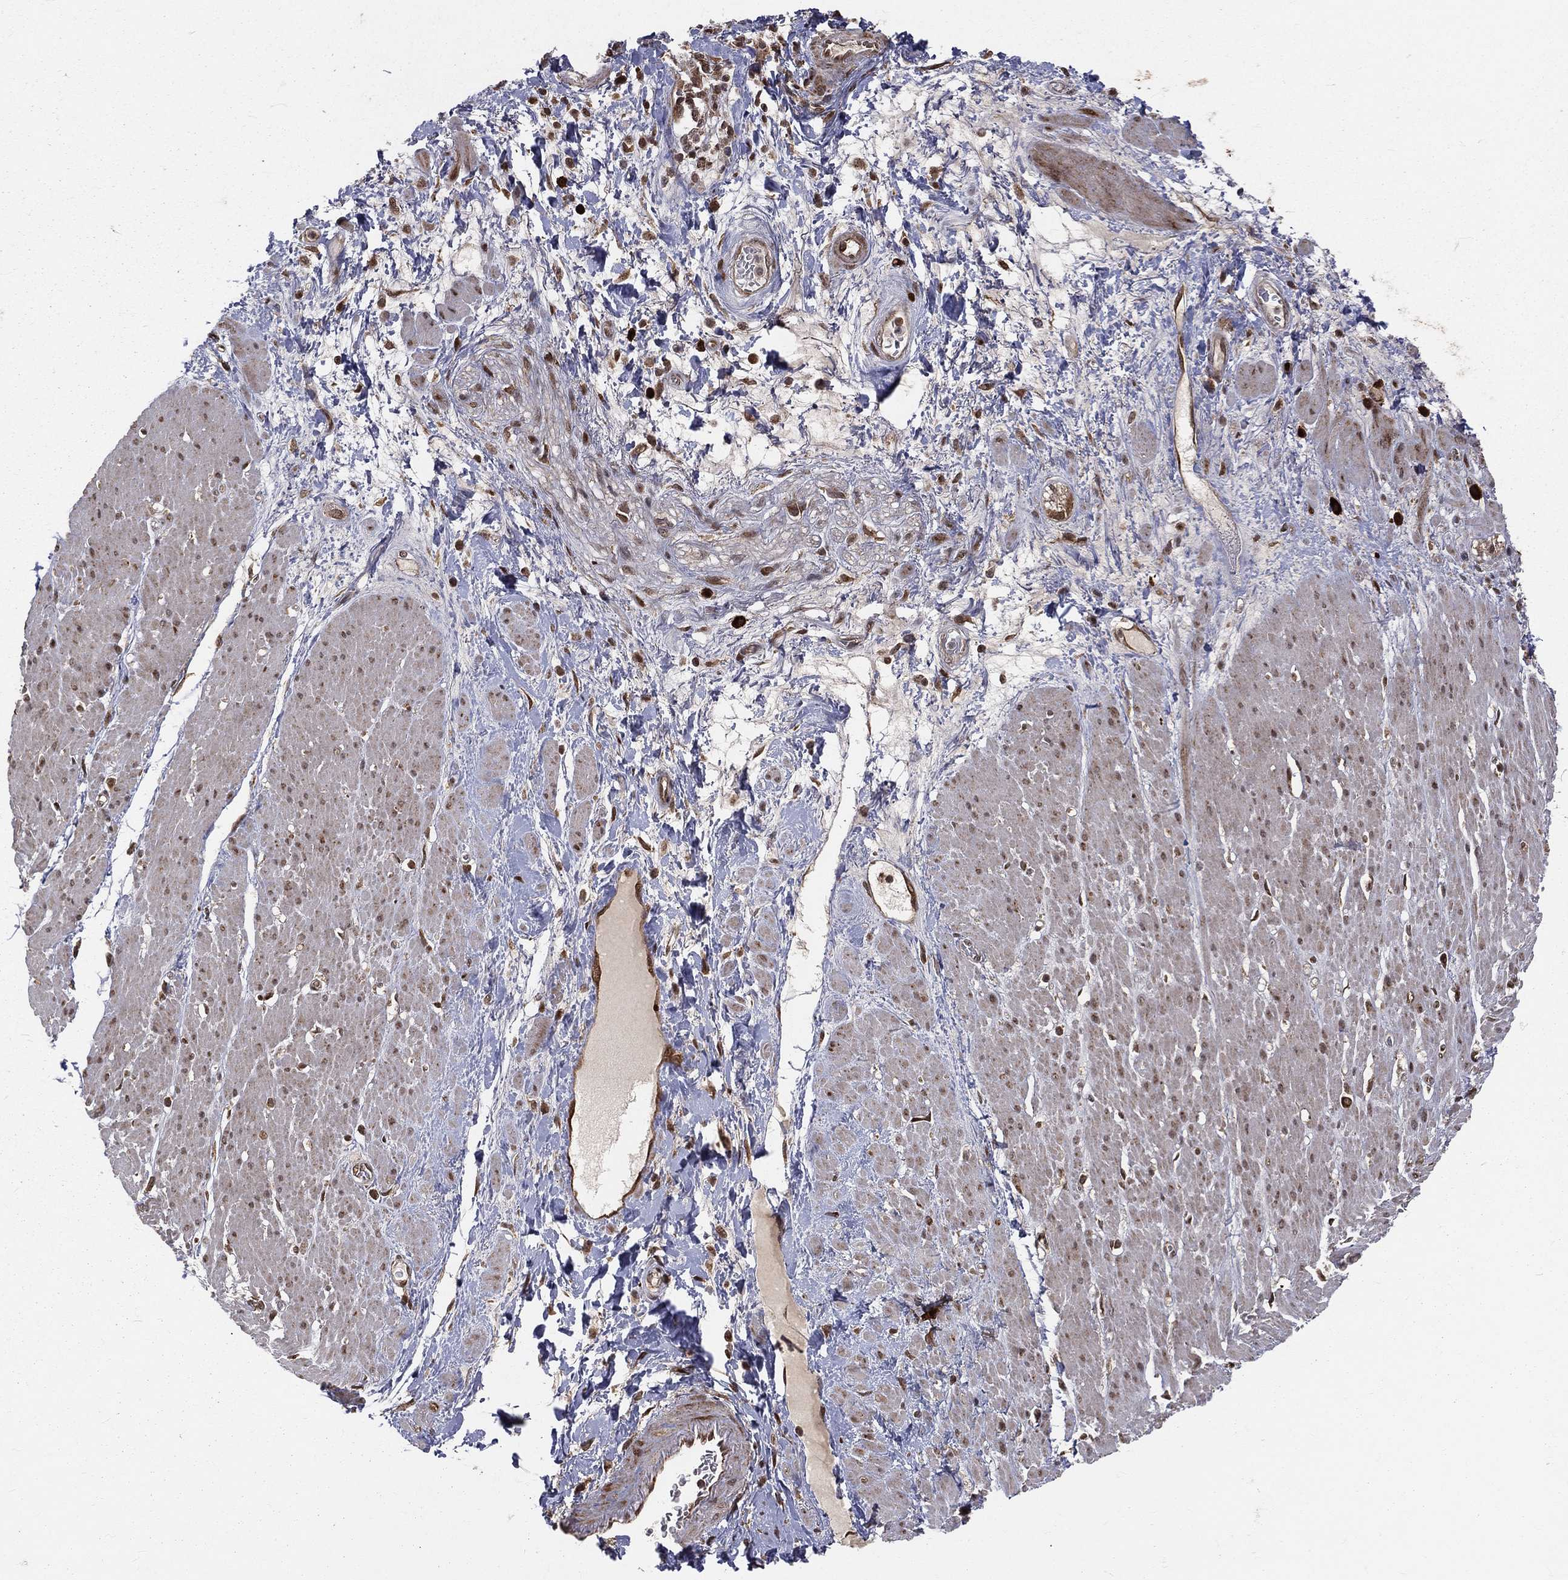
{"staining": {"intensity": "moderate", "quantity": "25%-75%", "location": "nuclear"}, "tissue": "smooth muscle", "cell_type": "Smooth muscle cells", "image_type": "normal", "snomed": [{"axis": "morphology", "description": "Normal tissue, NOS"}, {"axis": "topography", "description": "Soft tissue"}, {"axis": "topography", "description": "Smooth muscle"}], "caption": "The image exhibits immunohistochemical staining of benign smooth muscle. There is moderate nuclear expression is seen in about 25%-75% of smooth muscle cells.", "gene": "MDM2", "patient": {"sex": "male", "age": 72}}